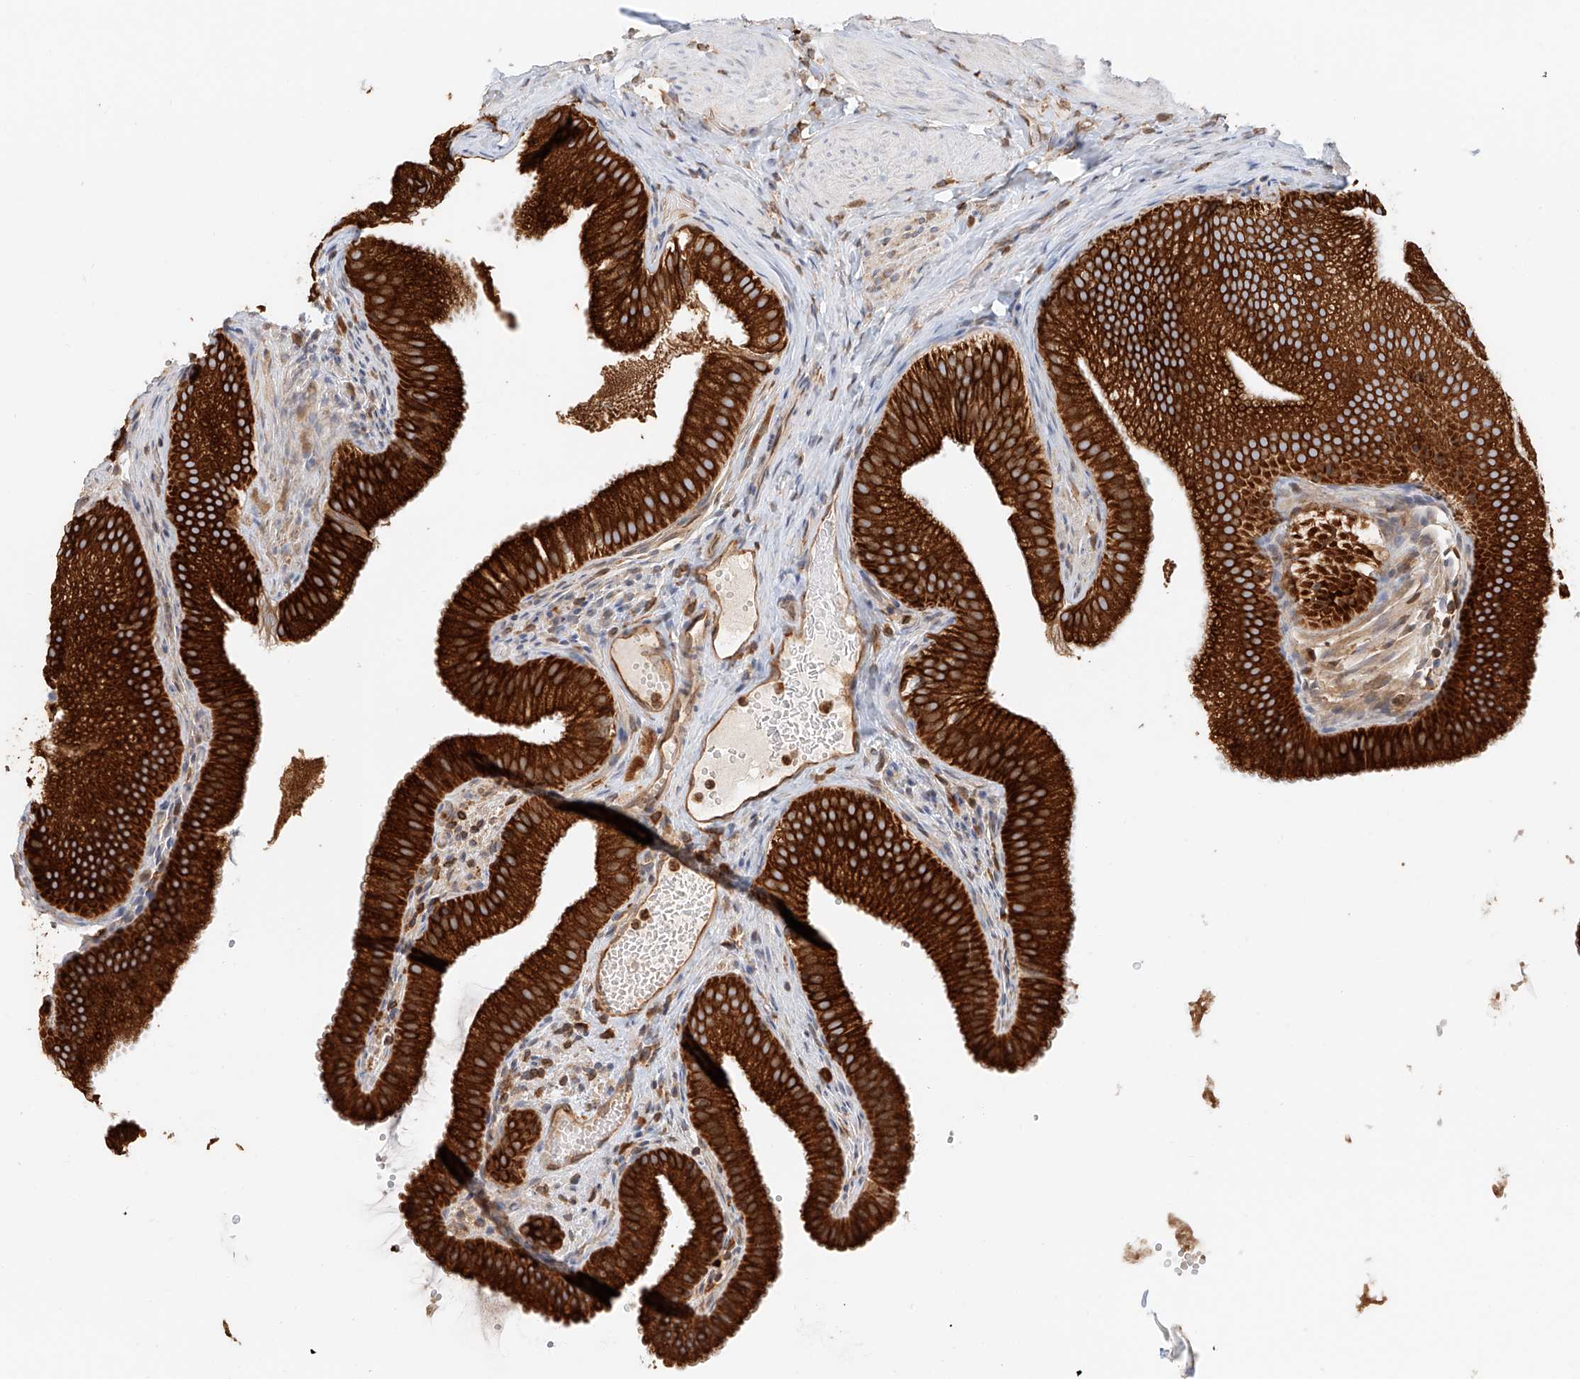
{"staining": {"intensity": "strong", "quantity": ">75%", "location": "cytoplasmic/membranous"}, "tissue": "gallbladder", "cell_type": "Glandular cells", "image_type": "normal", "snomed": [{"axis": "morphology", "description": "Normal tissue, NOS"}, {"axis": "topography", "description": "Gallbladder"}], "caption": "A brown stain labels strong cytoplasmic/membranous positivity of a protein in glandular cells of normal human gallbladder.", "gene": "DHRS7", "patient": {"sex": "female", "age": 30}}